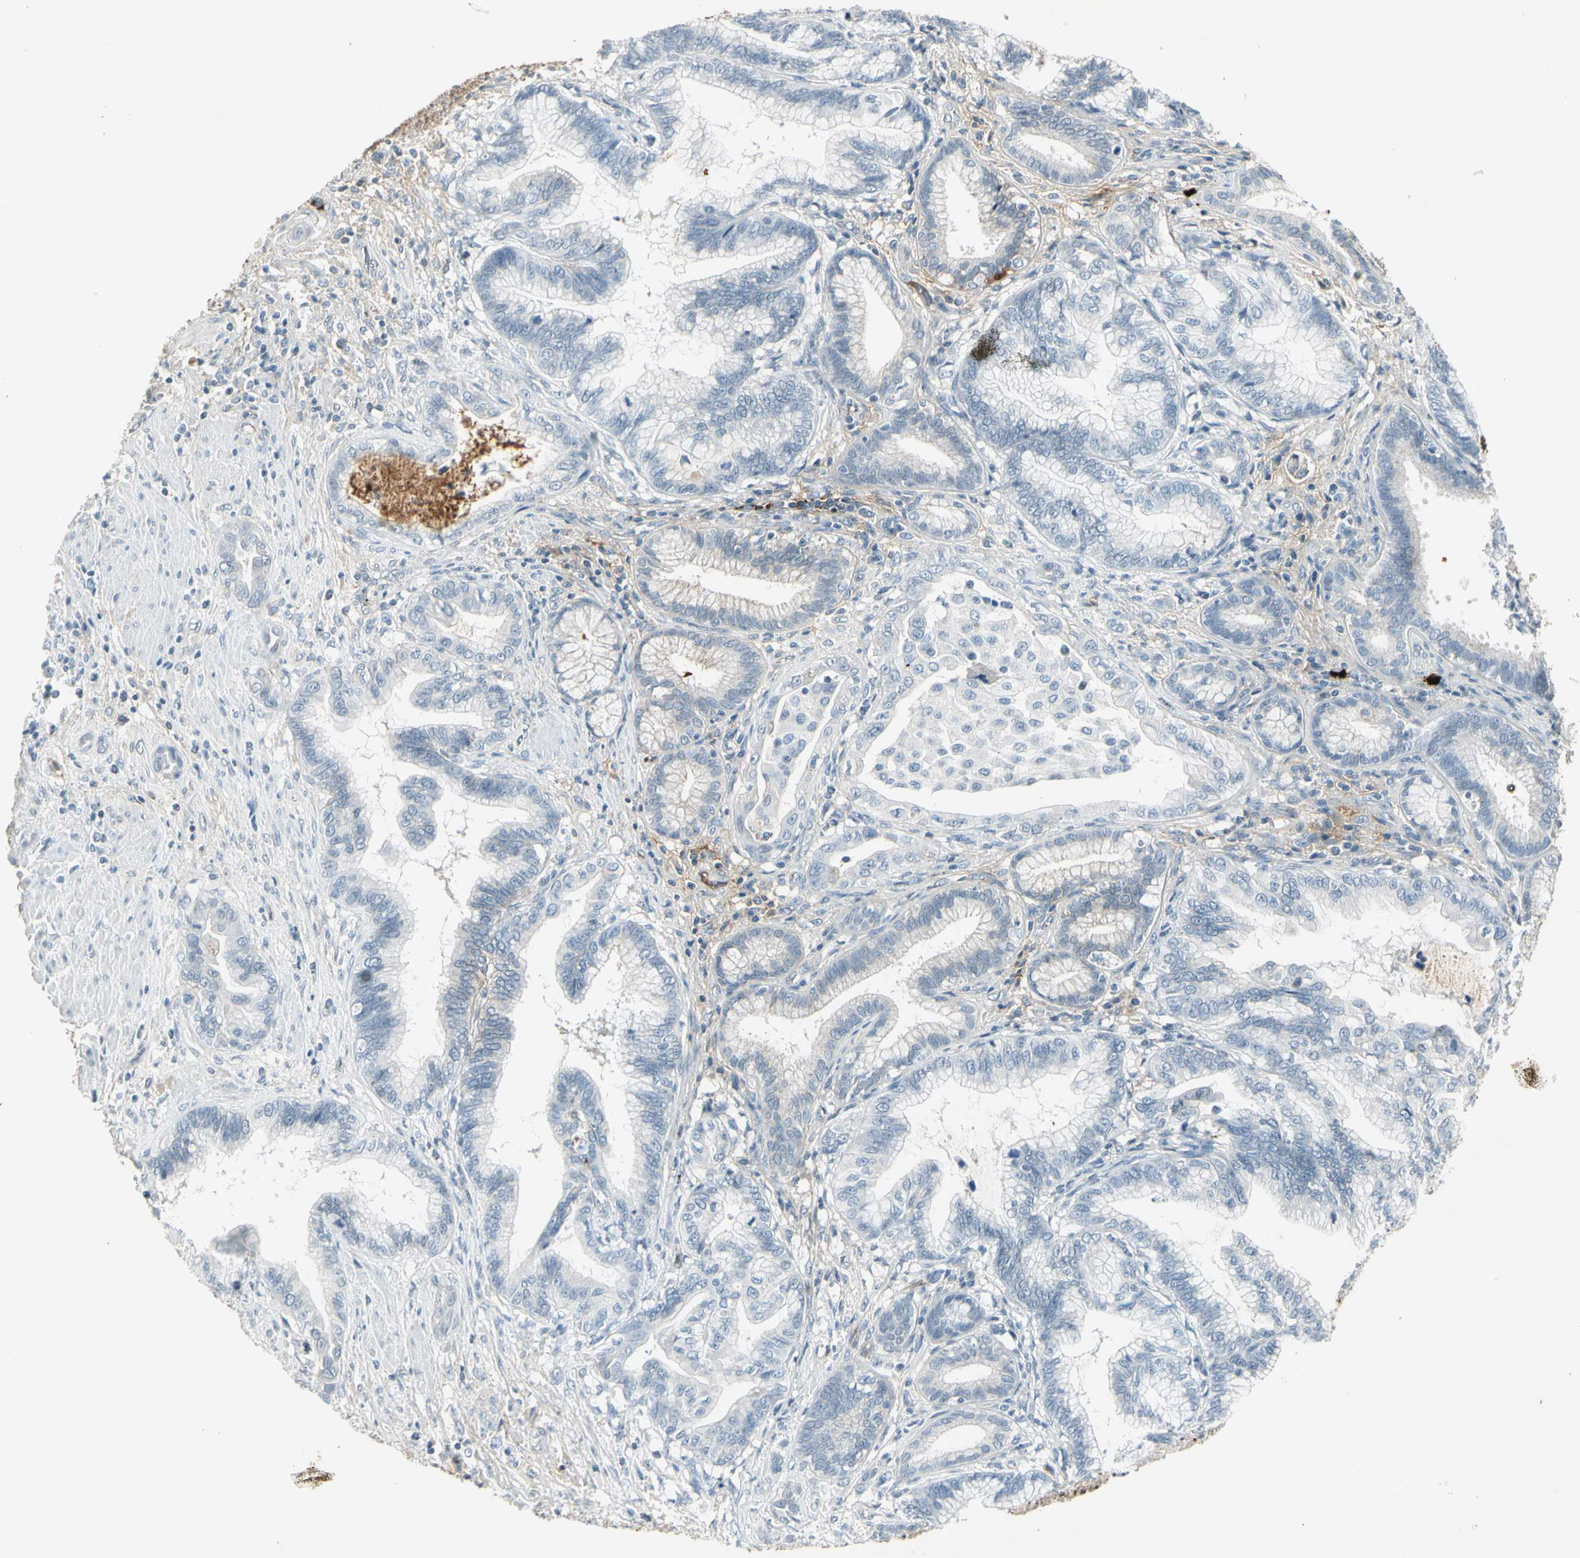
{"staining": {"intensity": "negative", "quantity": "none", "location": "none"}, "tissue": "pancreatic cancer", "cell_type": "Tumor cells", "image_type": "cancer", "snomed": [{"axis": "morphology", "description": "Adenocarcinoma, NOS"}, {"axis": "topography", "description": "Pancreas"}], "caption": "Tumor cells show no significant positivity in pancreatic adenocarcinoma. Brightfield microscopy of immunohistochemistry (IHC) stained with DAB (brown) and hematoxylin (blue), captured at high magnification.", "gene": "IGHM", "patient": {"sex": "female", "age": 64}}